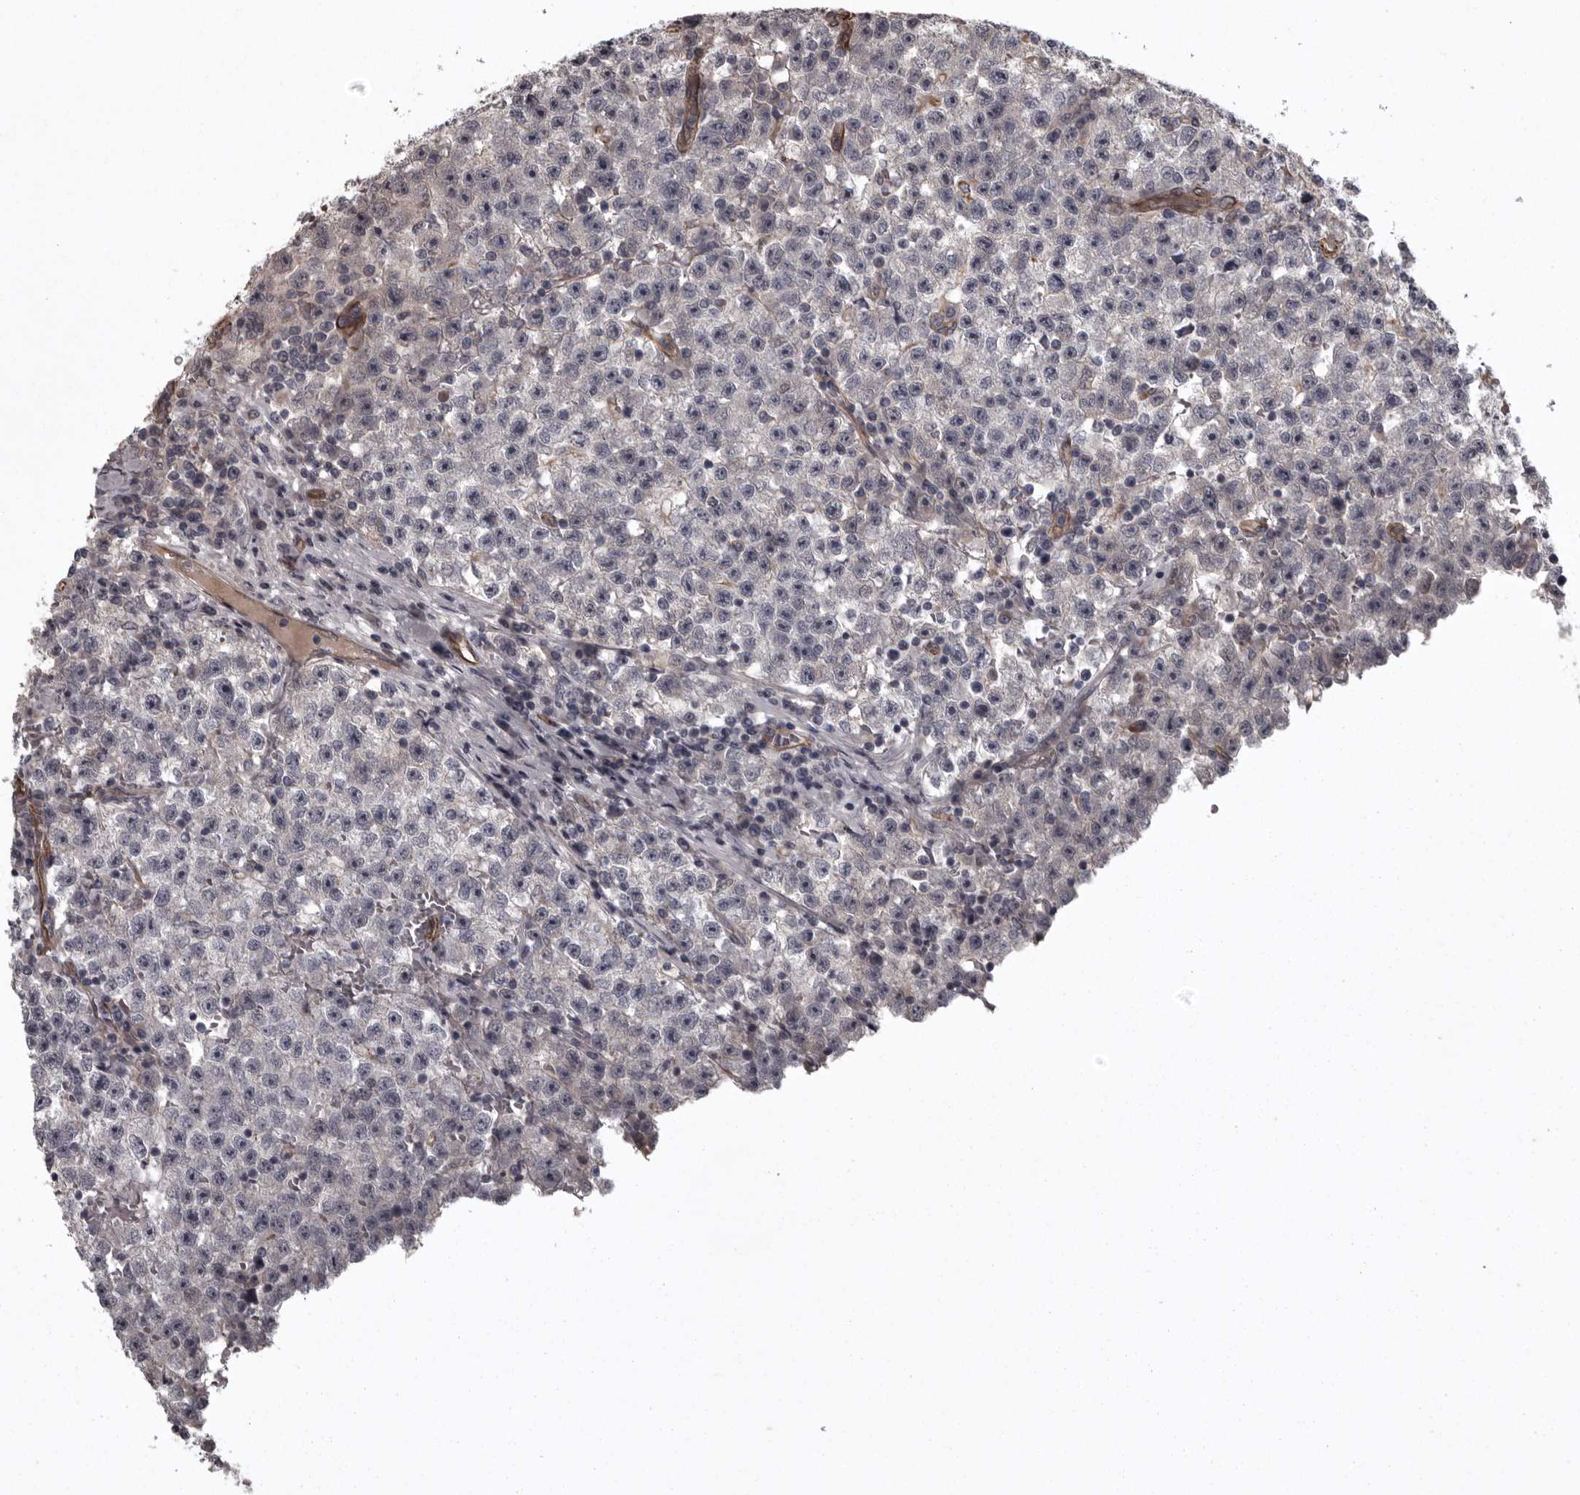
{"staining": {"intensity": "negative", "quantity": "none", "location": "none"}, "tissue": "testis cancer", "cell_type": "Tumor cells", "image_type": "cancer", "snomed": [{"axis": "morphology", "description": "Seminoma, NOS"}, {"axis": "topography", "description": "Testis"}], "caption": "This is a image of immunohistochemistry (IHC) staining of testis cancer (seminoma), which shows no staining in tumor cells.", "gene": "FAAP100", "patient": {"sex": "male", "age": 22}}